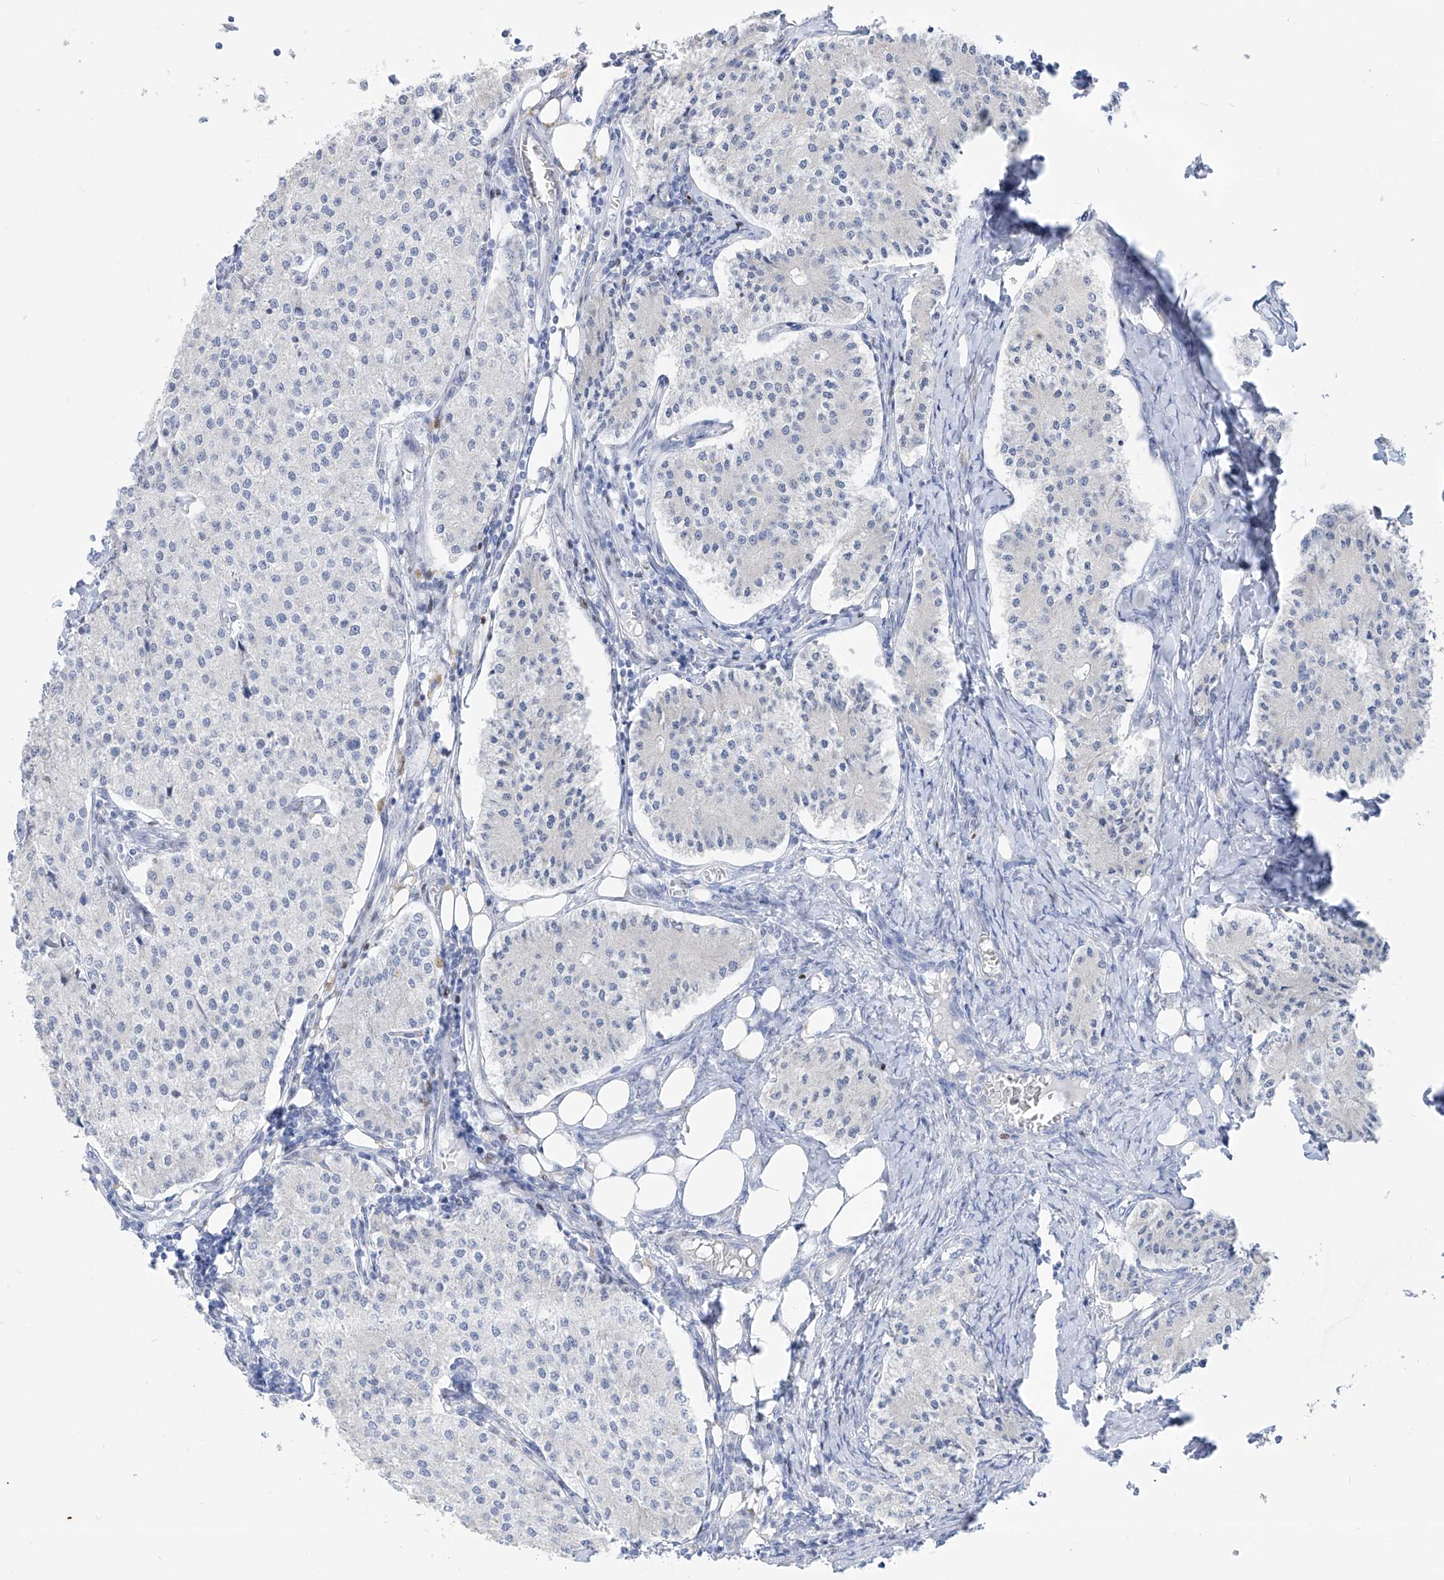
{"staining": {"intensity": "negative", "quantity": "none", "location": "none"}, "tissue": "carcinoid", "cell_type": "Tumor cells", "image_type": "cancer", "snomed": [{"axis": "morphology", "description": "Carcinoid, malignant, NOS"}, {"axis": "topography", "description": "Colon"}], "caption": "Immunohistochemical staining of human carcinoid demonstrates no significant positivity in tumor cells.", "gene": "FRS3", "patient": {"sex": "female", "age": 52}}